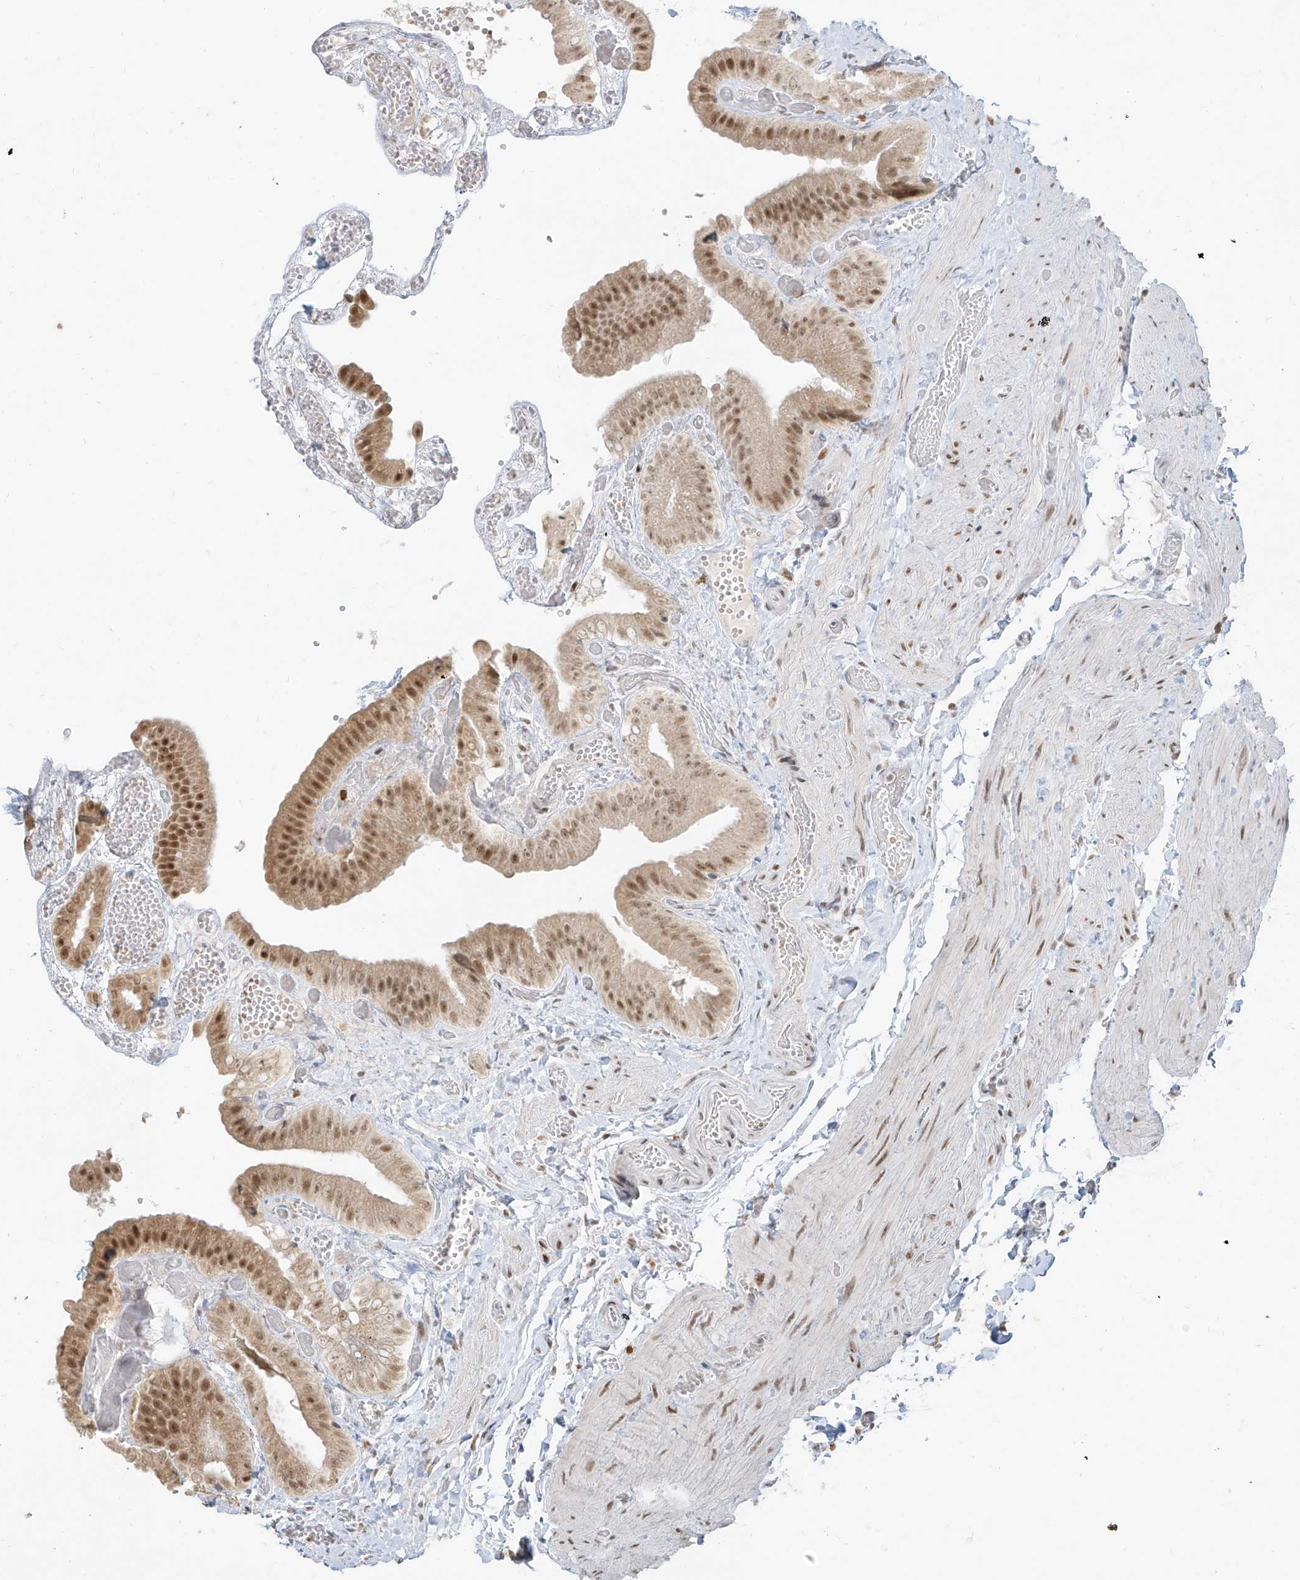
{"staining": {"intensity": "moderate", "quantity": ">75%", "location": "cytoplasmic/membranous,nuclear"}, "tissue": "gallbladder", "cell_type": "Glandular cells", "image_type": "normal", "snomed": [{"axis": "morphology", "description": "Normal tissue, NOS"}, {"axis": "topography", "description": "Gallbladder"}], "caption": "Moderate cytoplasmic/membranous,nuclear positivity is identified in approximately >75% of glandular cells in benign gallbladder.", "gene": "ZMYM2", "patient": {"sex": "female", "age": 64}}